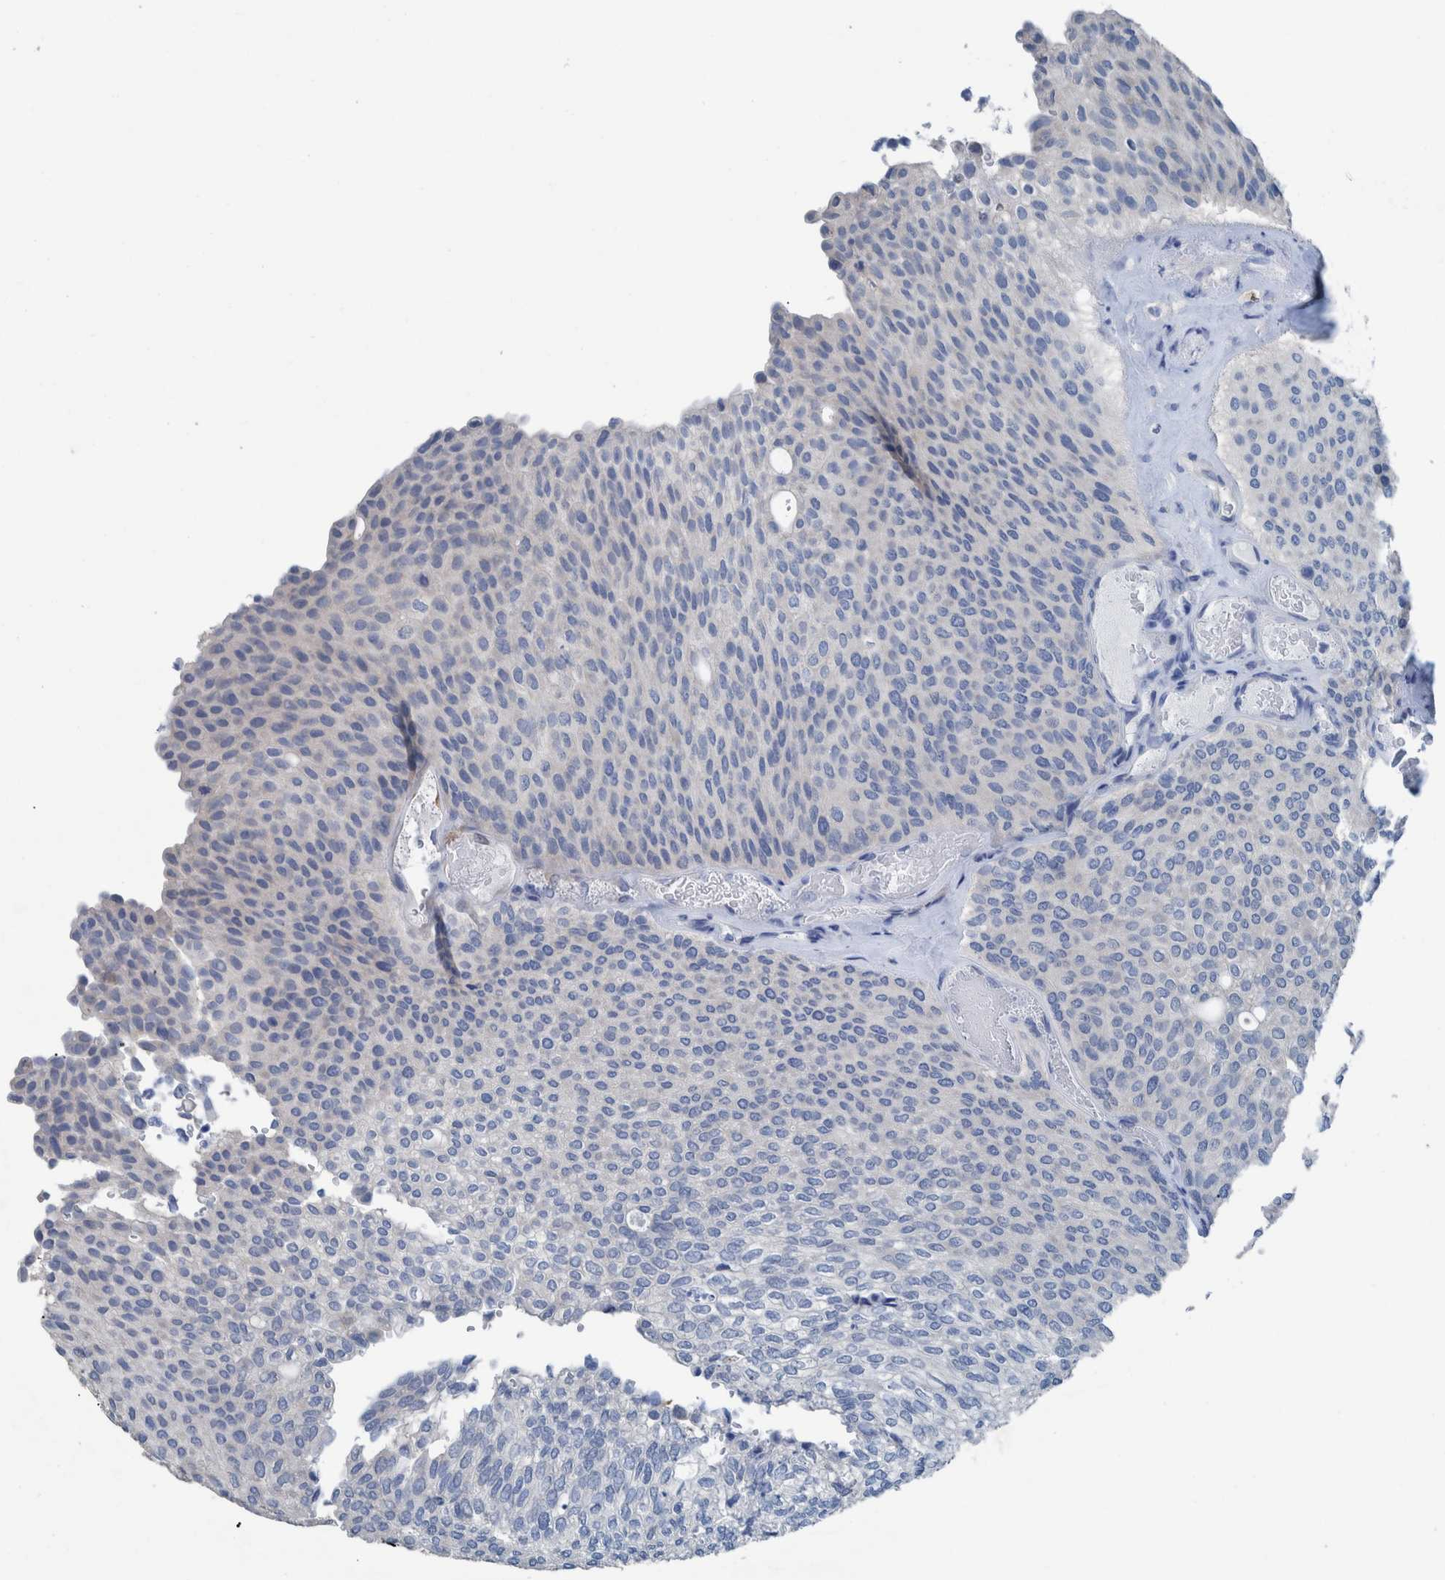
{"staining": {"intensity": "negative", "quantity": "none", "location": "none"}, "tissue": "urothelial cancer", "cell_type": "Tumor cells", "image_type": "cancer", "snomed": [{"axis": "morphology", "description": "Urothelial carcinoma, Low grade"}, {"axis": "topography", "description": "Urinary bladder"}], "caption": "Tumor cells are negative for protein expression in human urothelial cancer.", "gene": "IDO1", "patient": {"sex": "female", "age": 79}}